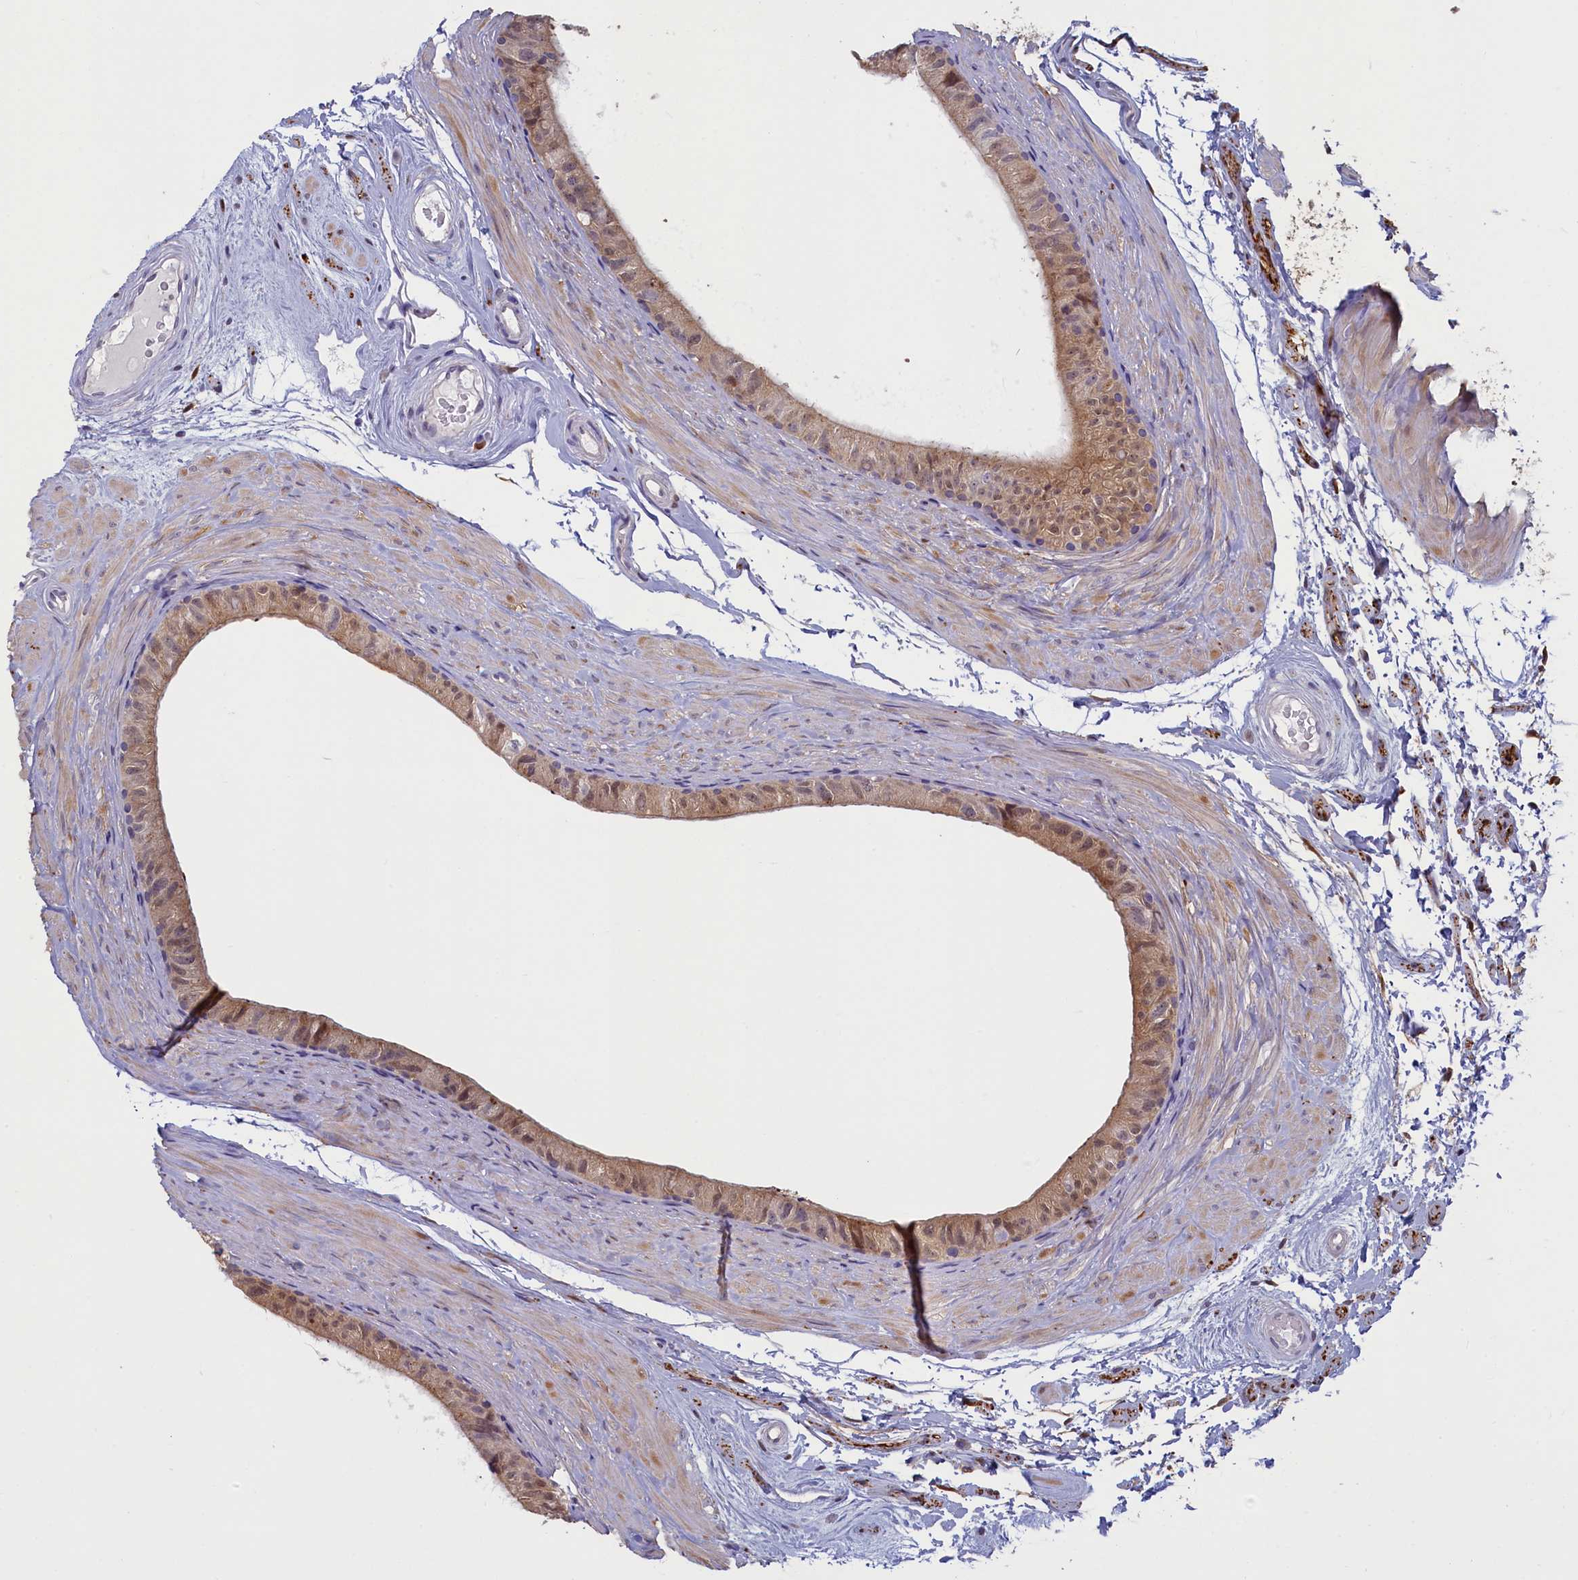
{"staining": {"intensity": "moderate", "quantity": ">75%", "location": "cytoplasmic/membranous,nuclear"}, "tissue": "epididymis", "cell_type": "Glandular cells", "image_type": "normal", "snomed": [{"axis": "morphology", "description": "Normal tissue, NOS"}, {"axis": "topography", "description": "Epididymis"}], "caption": "Moderate cytoplasmic/membranous,nuclear expression for a protein is appreciated in approximately >75% of glandular cells of unremarkable epididymis using immunohistochemistry (IHC).", "gene": "UCHL3", "patient": {"sex": "male", "age": 45}}